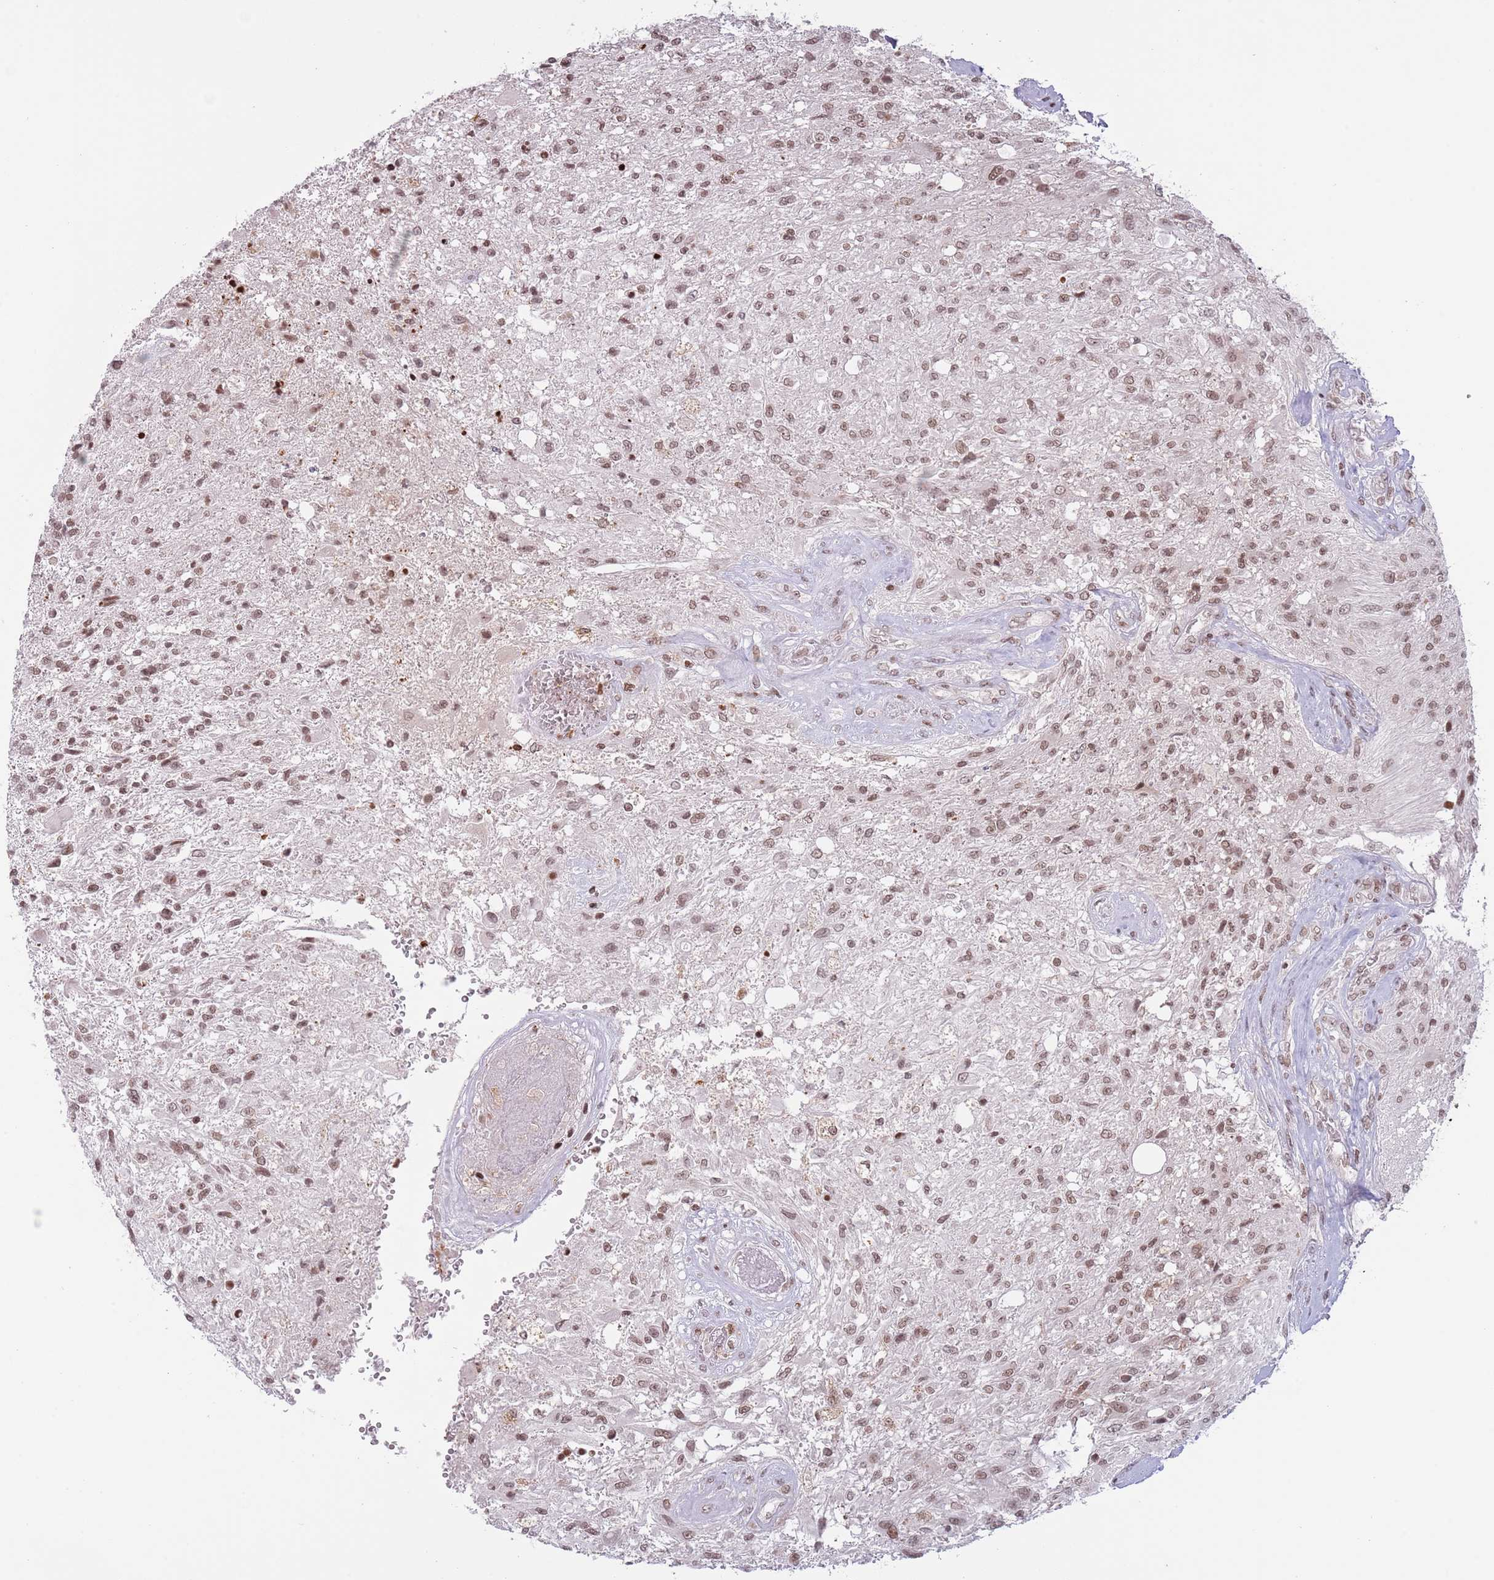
{"staining": {"intensity": "moderate", "quantity": ">75%", "location": "nuclear"}, "tissue": "glioma", "cell_type": "Tumor cells", "image_type": "cancer", "snomed": [{"axis": "morphology", "description": "Glioma, malignant, High grade"}, {"axis": "topography", "description": "Brain"}], "caption": "Malignant glioma (high-grade) stained with a brown dye shows moderate nuclear positive expression in approximately >75% of tumor cells.", "gene": "SH3RF3", "patient": {"sex": "male", "age": 56}}